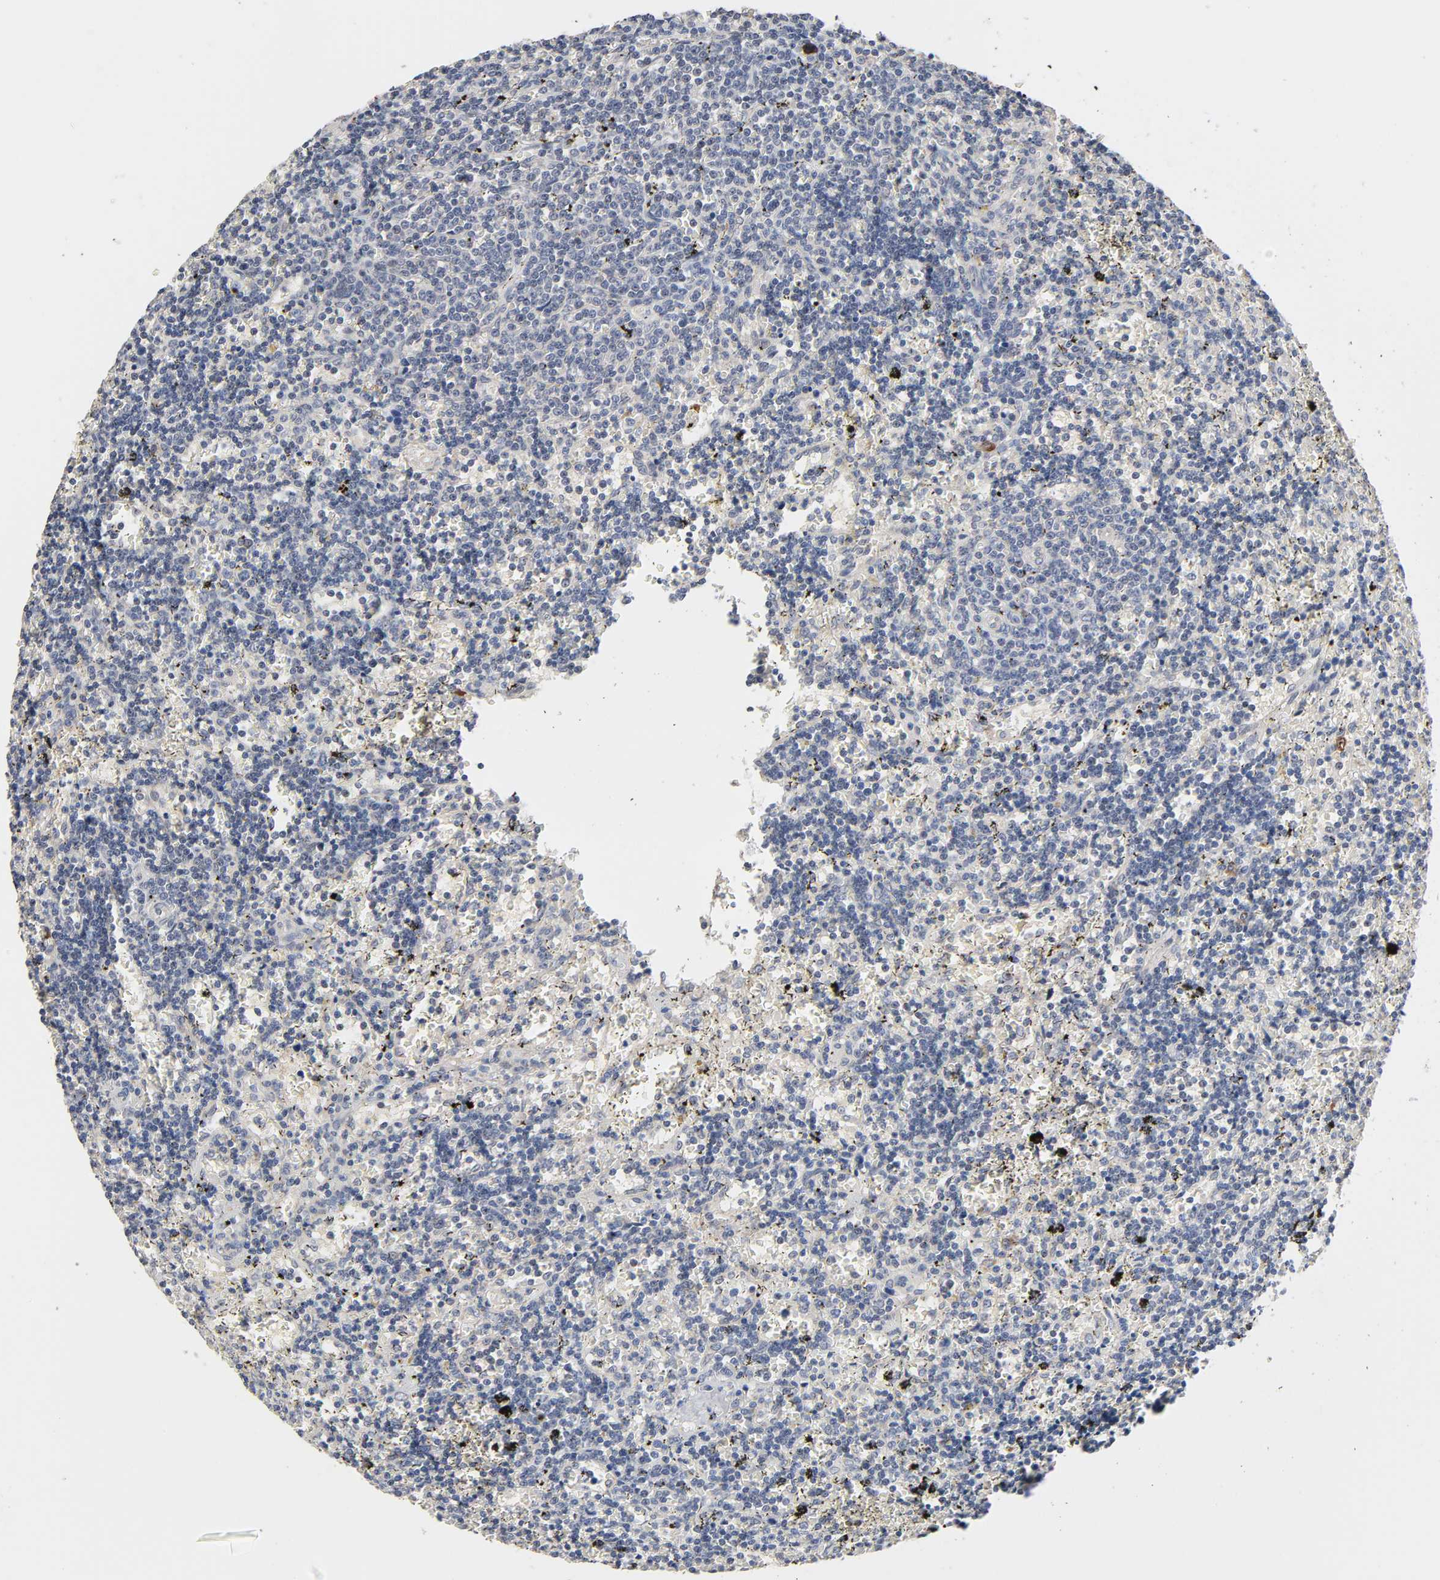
{"staining": {"intensity": "negative", "quantity": "none", "location": "none"}, "tissue": "lymphoma", "cell_type": "Tumor cells", "image_type": "cancer", "snomed": [{"axis": "morphology", "description": "Malignant lymphoma, non-Hodgkin's type, Low grade"}, {"axis": "topography", "description": "Spleen"}], "caption": "Lymphoma was stained to show a protein in brown. There is no significant staining in tumor cells.", "gene": "HDLBP", "patient": {"sex": "male", "age": 60}}